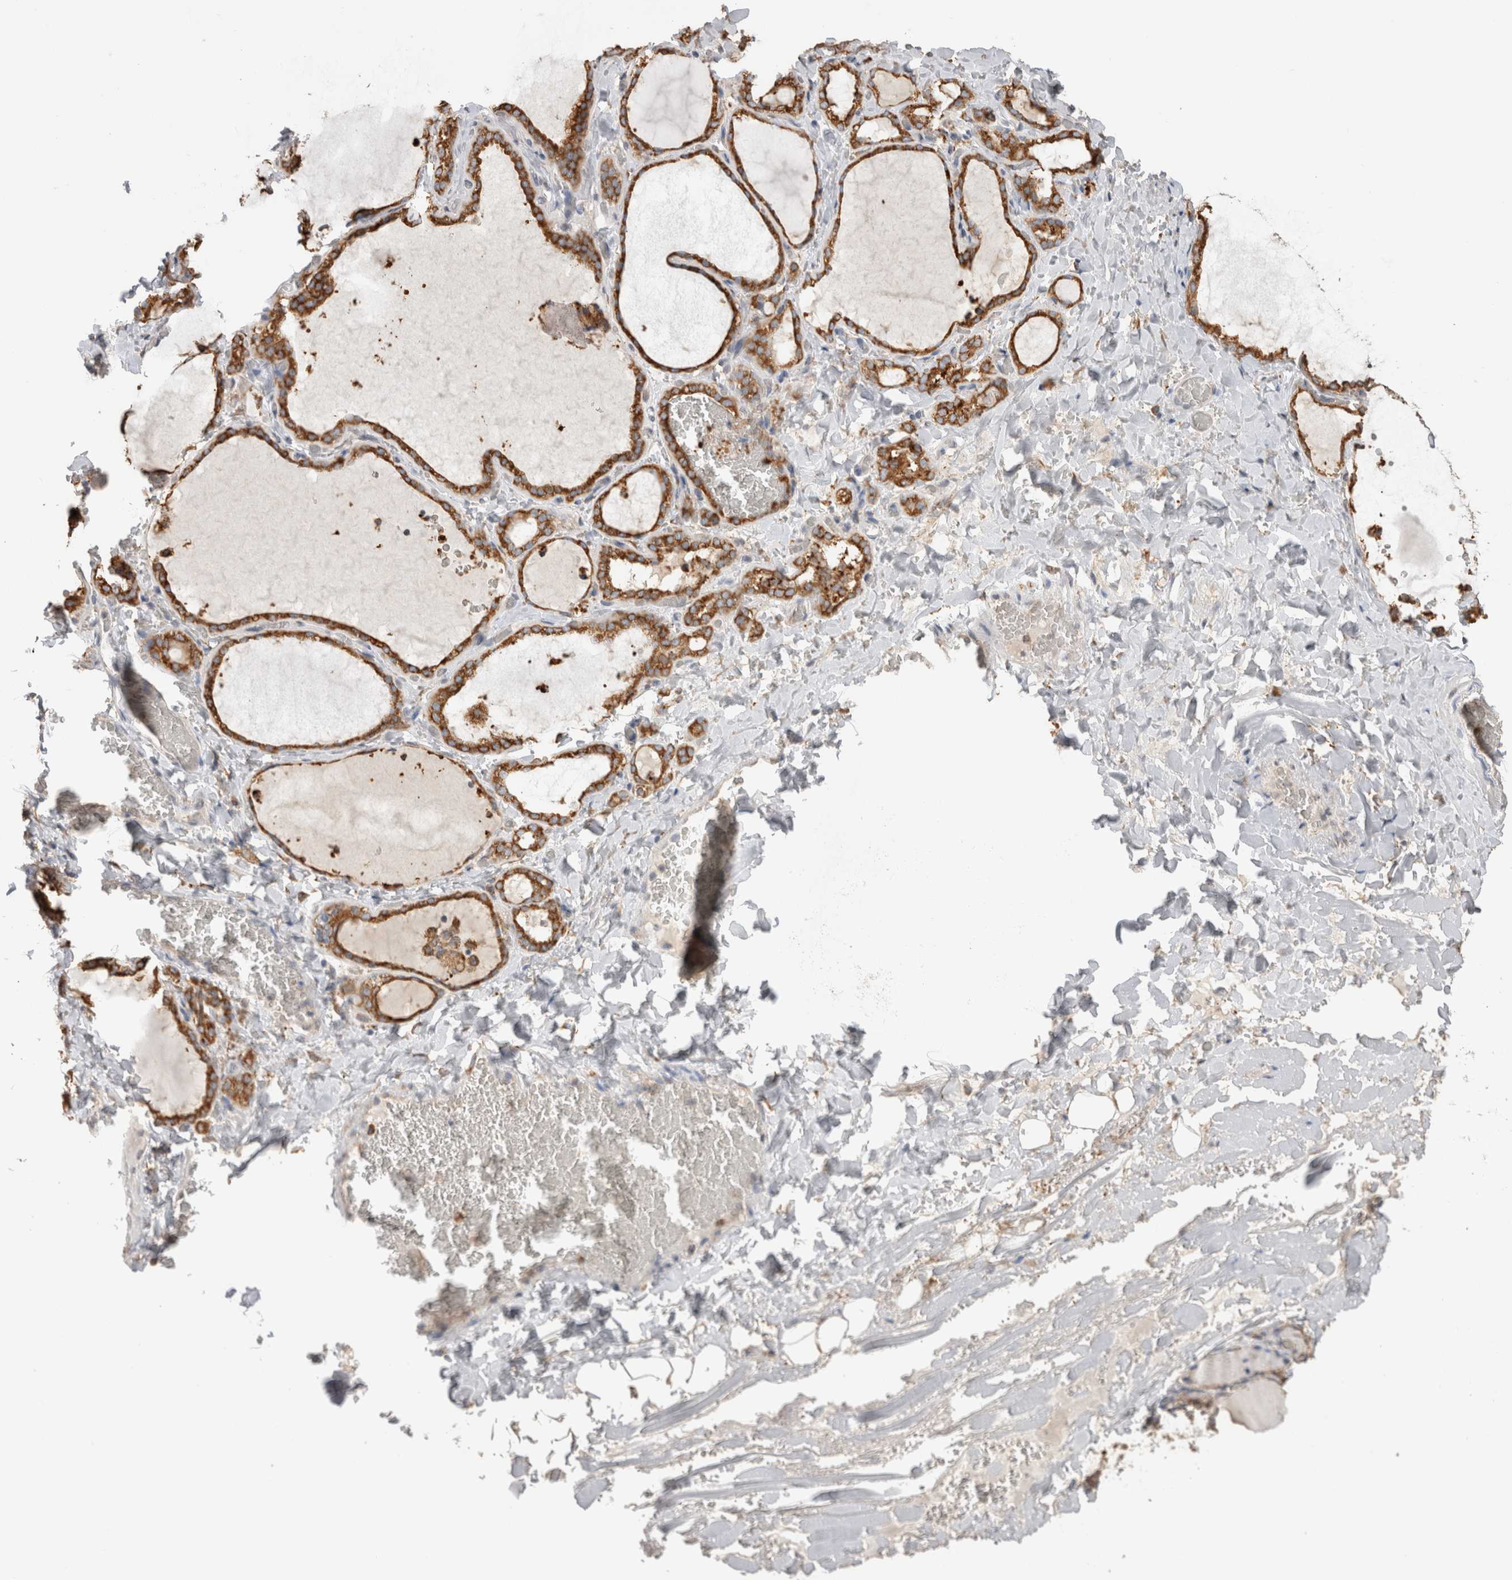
{"staining": {"intensity": "strong", "quantity": ">75%", "location": "cytoplasmic/membranous"}, "tissue": "thyroid gland", "cell_type": "Glandular cells", "image_type": "normal", "snomed": [{"axis": "morphology", "description": "Normal tissue, NOS"}, {"axis": "topography", "description": "Thyroid gland"}], "caption": "A micrograph of human thyroid gland stained for a protein demonstrates strong cytoplasmic/membranous brown staining in glandular cells.", "gene": "LRPAP1", "patient": {"sex": "female", "age": 22}}